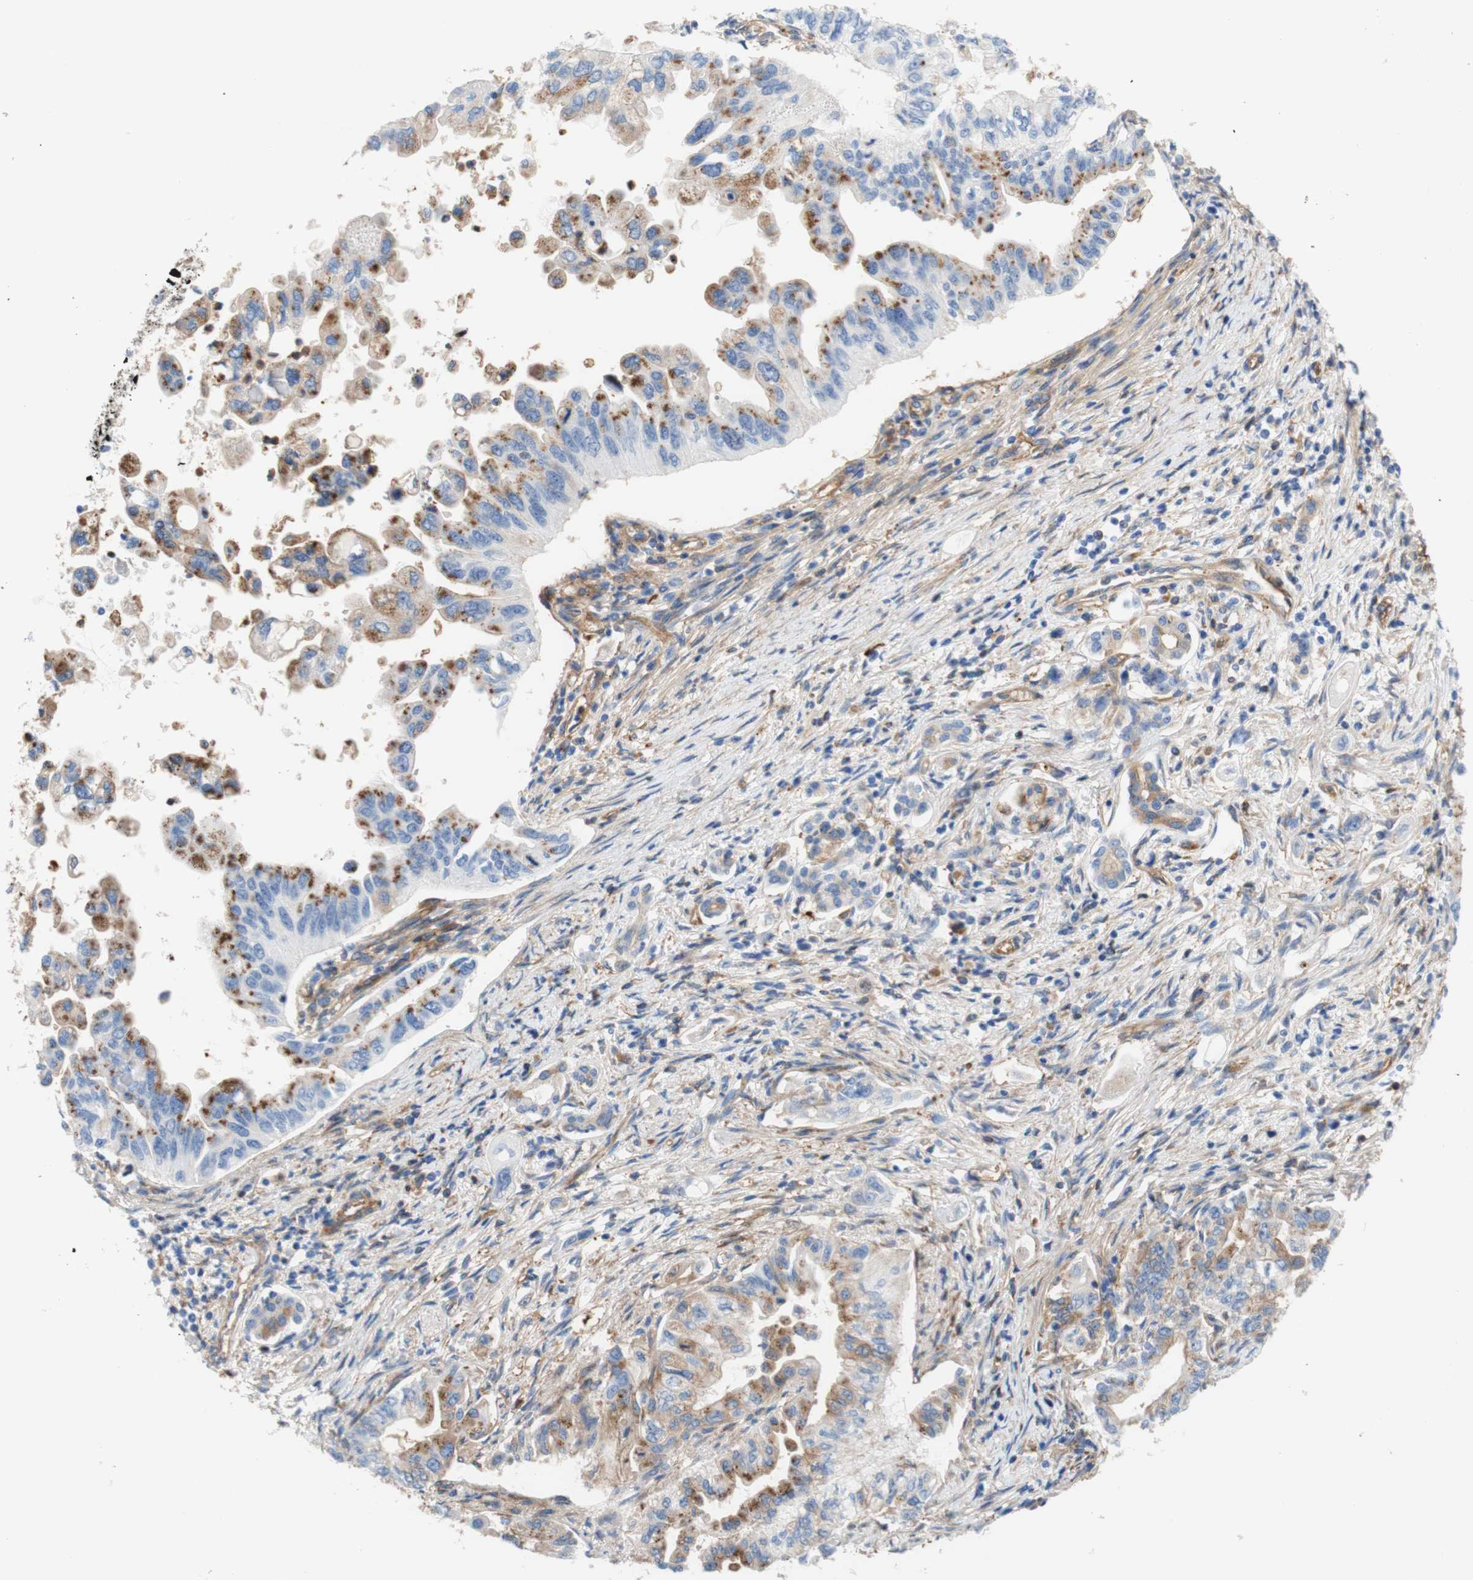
{"staining": {"intensity": "moderate", "quantity": "<25%", "location": "cytoplasmic/membranous"}, "tissue": "pancreatic cancer", "cell_type": "Tumor cells", "image_type": "cancer", "snomed": [{"axis": "morphology", "description": "Normal tissue, NOS"}, {"axis": "topography", "description": "Pancreas"}], "caption": "There is low levels of moderate cytoplasmic/membranous staining in tumor cells of pancreatic cancer, as demonstrated by immunohistochemical staining (brown color).", "gene": "STOM", "patient": {"sex": "male", "age": 42}}